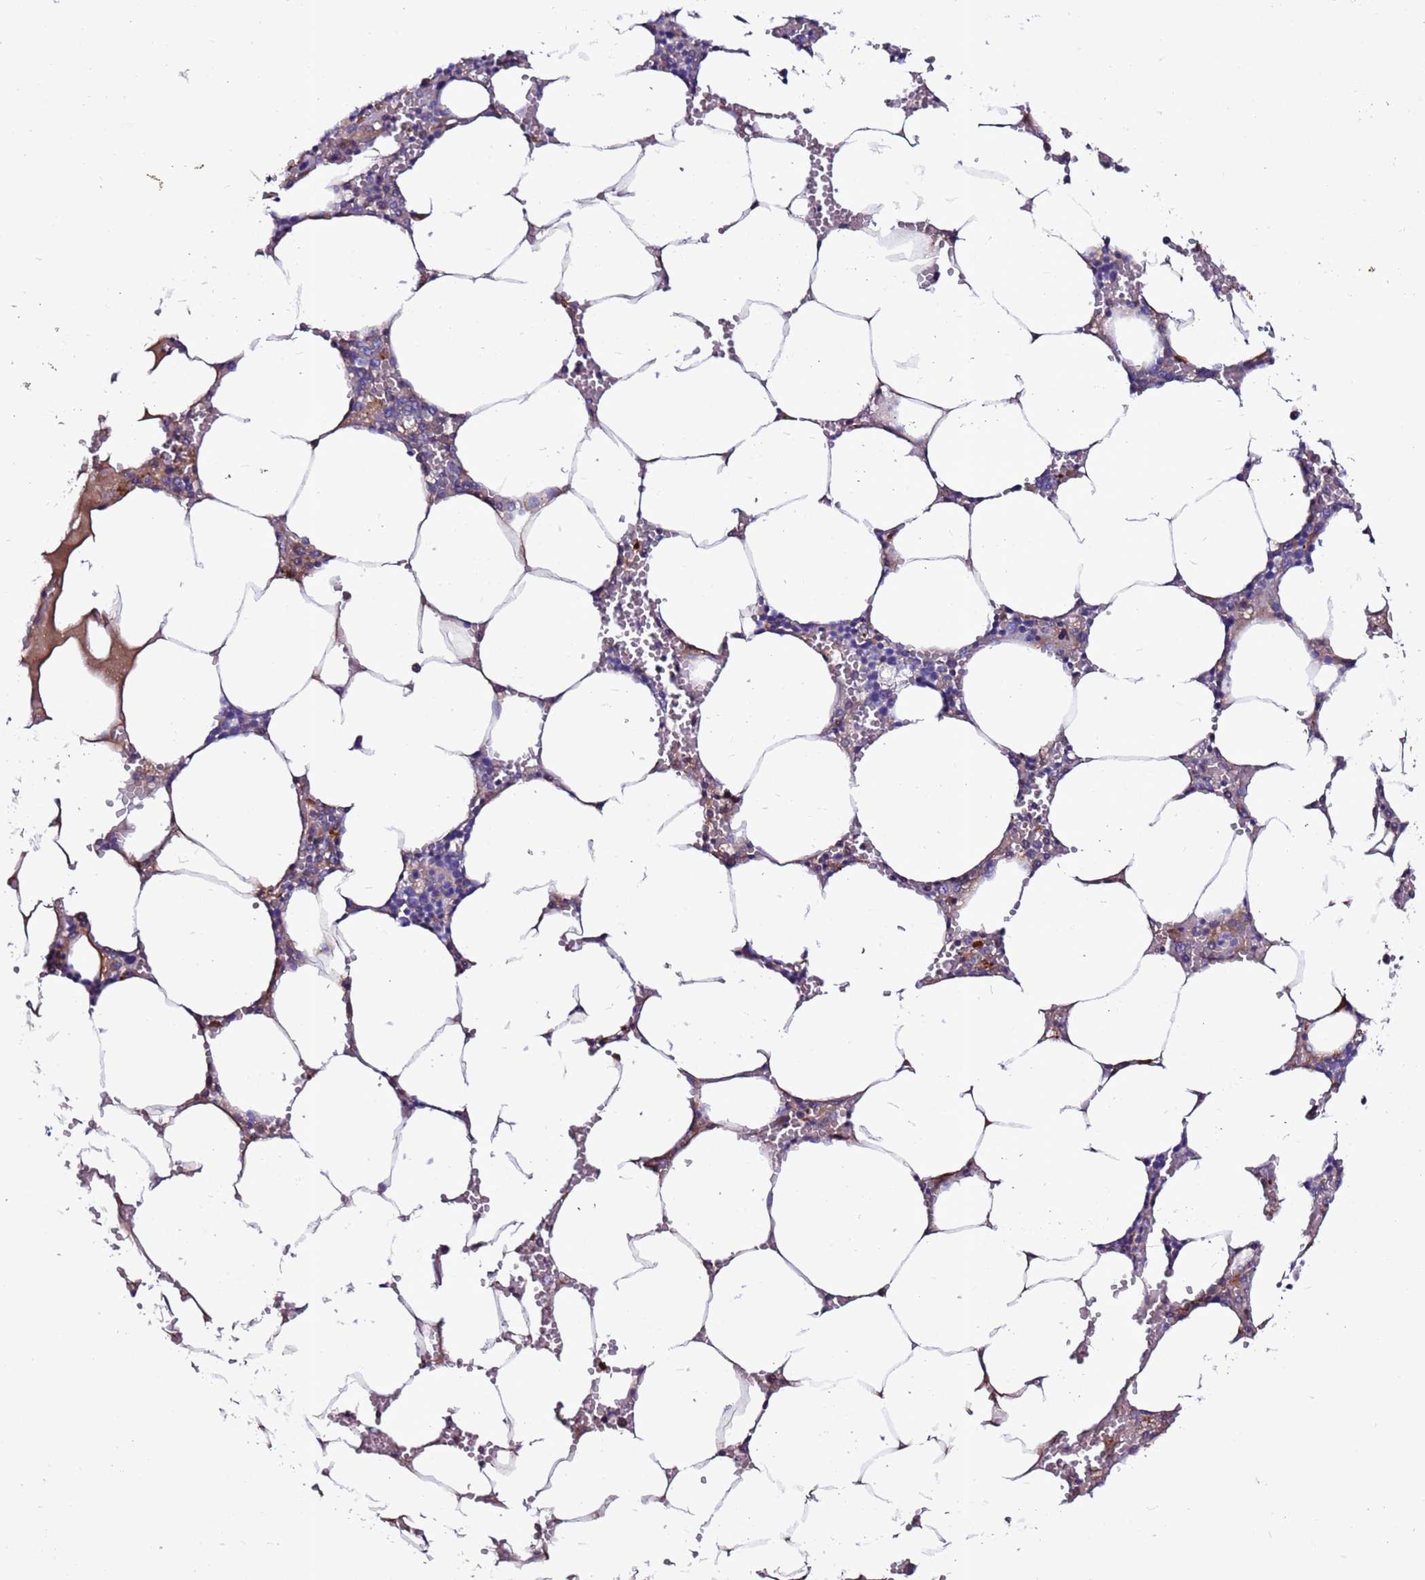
{"staining": {"intensity": "negative", "quantity": "none", "location": "none"}, "tissue": "bone marrow", "cell_type": "Hematopoietic cells", "image_type": "normal", "snomed": [{"axis": "morphology", "description": "Normal tissue, NOS"}, {"axis": "topography", "description": "Bone marrow"}], "caption": "IHC photomicrograph of normal human bone marrow stained for a protein (brown), which exhibits no positivity in hematopoietic cells. (DAB (3,3'-diaminobenzidine) immunohistochemistry (IHC), high magnification).", "gene": "C8G", "patient": {"sex": "male", "age": 70}}